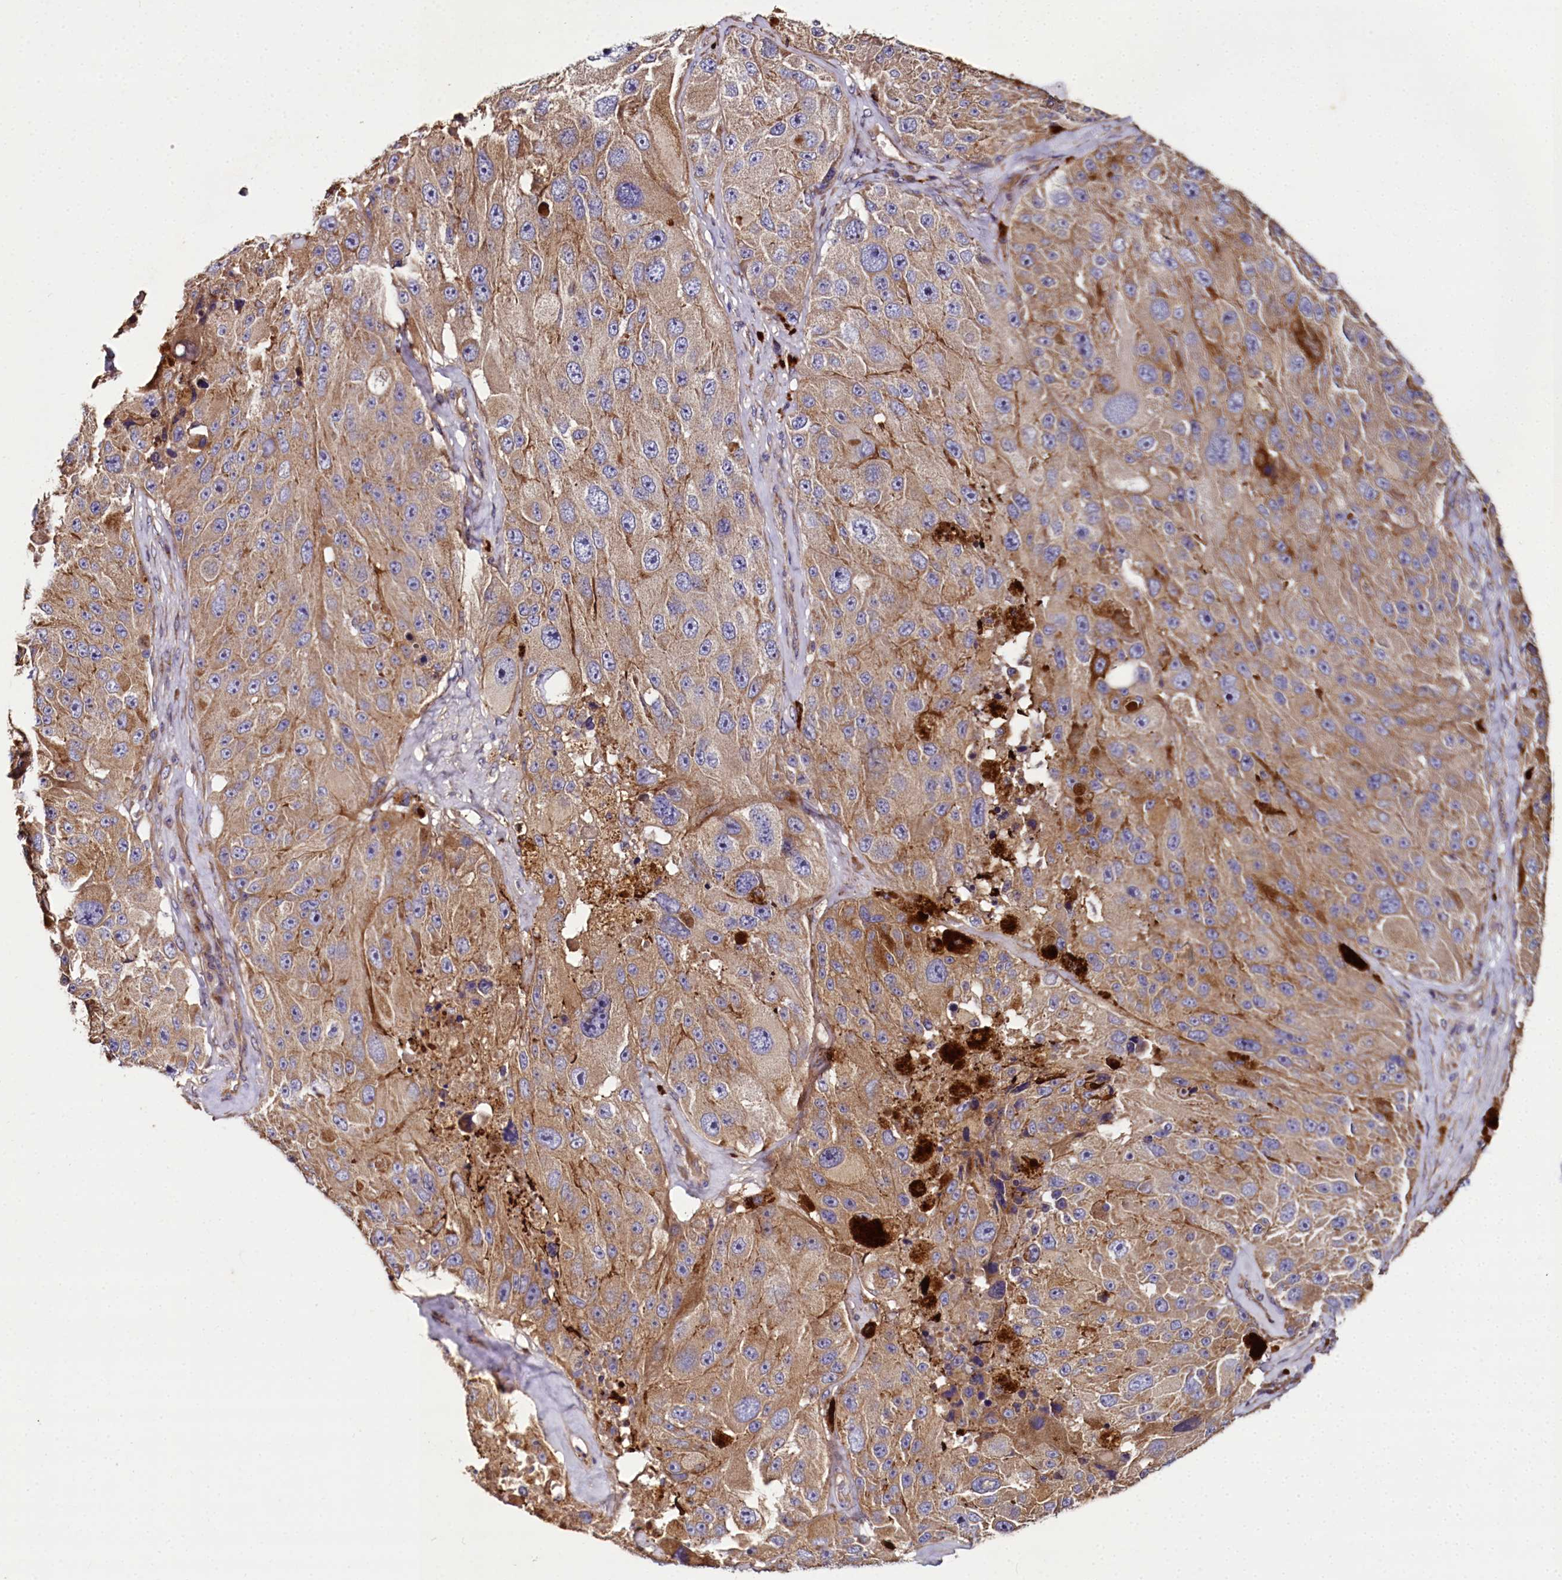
{"staining": {"intensity": "moderate", "quantity": ">75%", "location": "cytoplasmic/membranous"}, "tissue": "melanoma", "cell_type": "Tumor cells", "image_type": "cancer", "snomed": [{"axis": "morphology", "description": "Malignant melanoma, Metastatic site"}, {"axis": "topography", "description": "Lymph node"}], "caption": "IHC histopathology image of neoplastic tissue: human malignant melanoma (metastatic site) stained using immunohistochemistry (IHC) reveals medium levels of moderate protein expression localized specifically in the cytoplasmic/membranous of tumor cells, appearing as a cytoplasmic/membranous brown color.", "gene": "SPRYD3", "patient": {"sex": "male", "age": 62}}